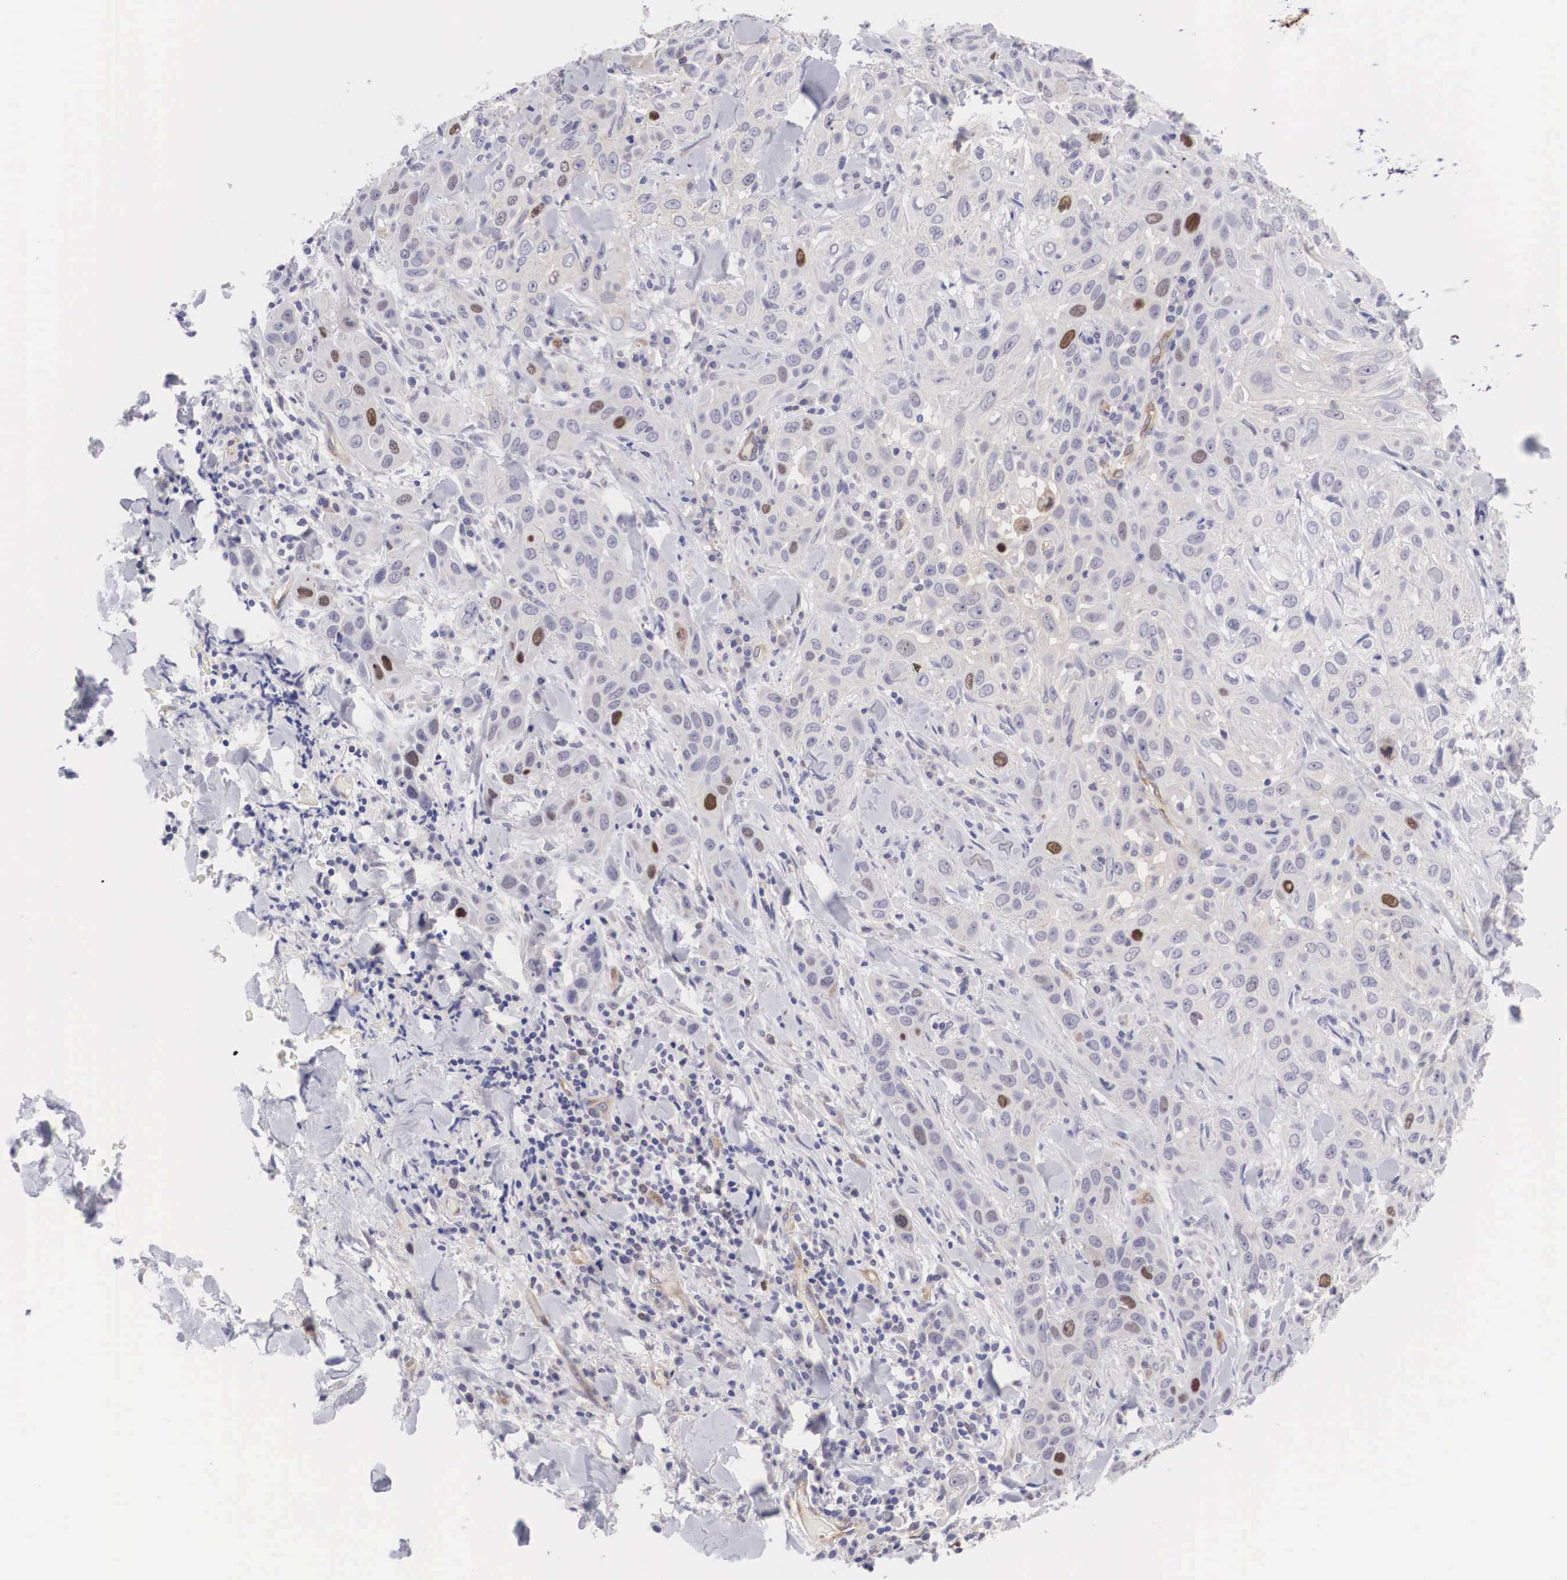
{"staining": {"intensity": "moderate", "quantity": "25%-75%", "location": "cytoplasmic/membranous"}, "tissue": "skin cancer", "cell_type": "Tumor cells", "image_type": "cancer", "snomed": [{"axis": "morphology", "description": "Squamous cell carcinoma, NOS"}, {"axis": "topography", "description": "Skin"}], "caption": "High-power microscopy captured an IHC photomicrograph of squamous cell carcinoma (skin), revealing moderate cytoplasmic/membranous positivity in about 25%-75% of tumor cells.", "gene": "MAST4", "patient": {"sex": "male", "age": 84}}